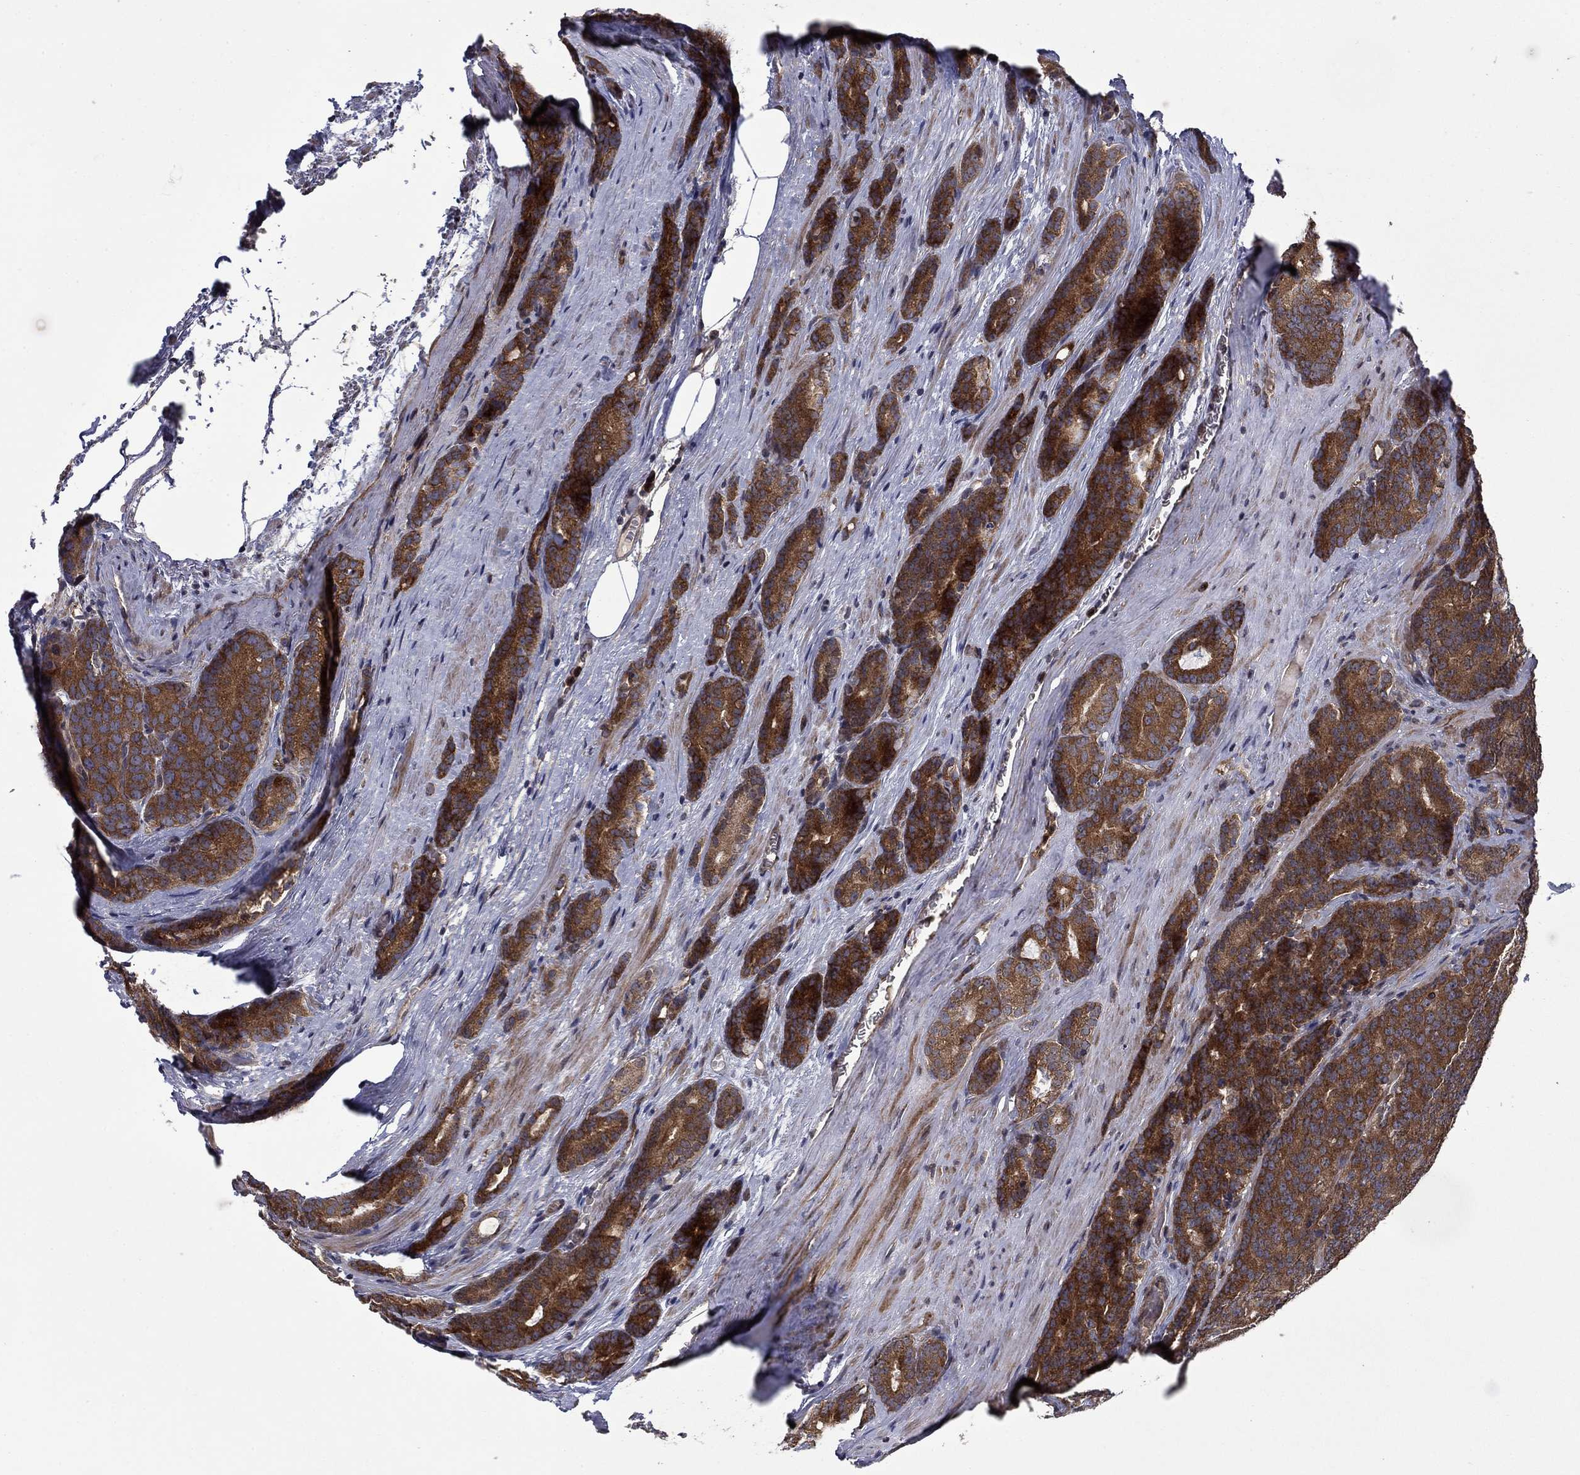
{"staining": {"intensity": "strong", "quantity": ">75%", "location": "cytoplasmic/membranous"}, "tissue": "prostate cancer", "cell_type": "Tumor cells", "image_type": "cancer", "snomed": [{"axis": "morphology", "description": "Adenocarcinoma, NOS"}, {"axis": "topography", "description": "Prostate"}], "caption": "Immunohistochemical staining of human adenocarcinoma (prostate) exhibits high levels of strong cytoplasmic/membranous protein positivity in about >75% of tumor cells.", "gene": "HDAC4", "patient": {"sex": "male", "age": 71}}